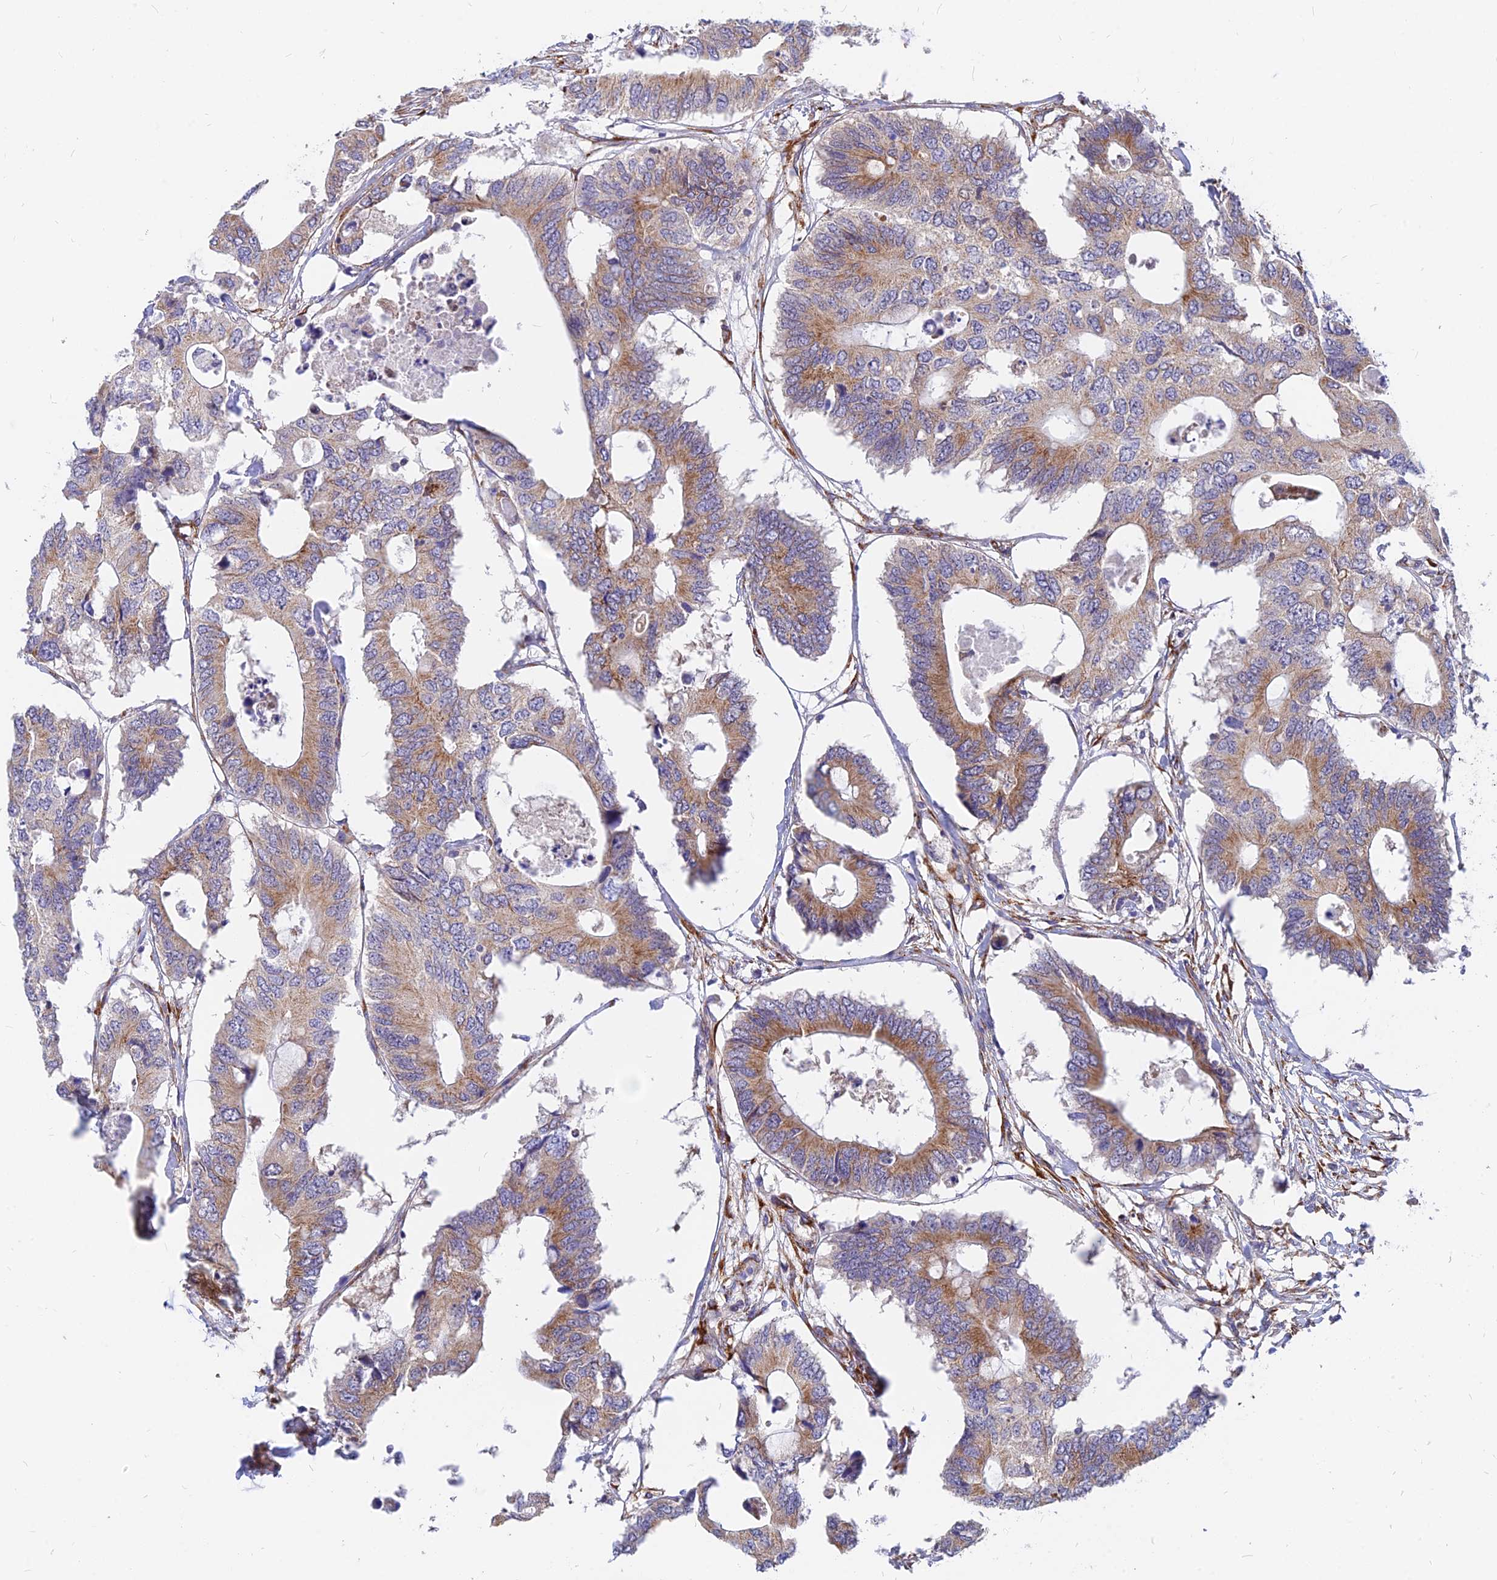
{"staining": {"intensity": "moderate", "quantity": "25%-75%", "location": "cytoplasmic/membranous"}, "tissue": "colorectal cancer", "cell_type": "Tumor cells", "image_type": "cancer", "snomed": [{"axis": "morphology", "description": "Adenocarcinoma, NOS"}, {"axis": "topography", "description": "Colon"}], "caption": "Immunohistochemistry (IHC) staining of colorectal cancer, which reveals medium levels of moderate cytoplasmic/membranous expression in approximately 25%-75% of tumor cells indicating moderate cytoplasmic/membranous protein expression. The staining was performed using DAB (brown) for protein detection and nuclei were counterstained in hematoxylin (blue).", "gene": "VSTM2L", "patient": {"sex": "male", "age": 71}}